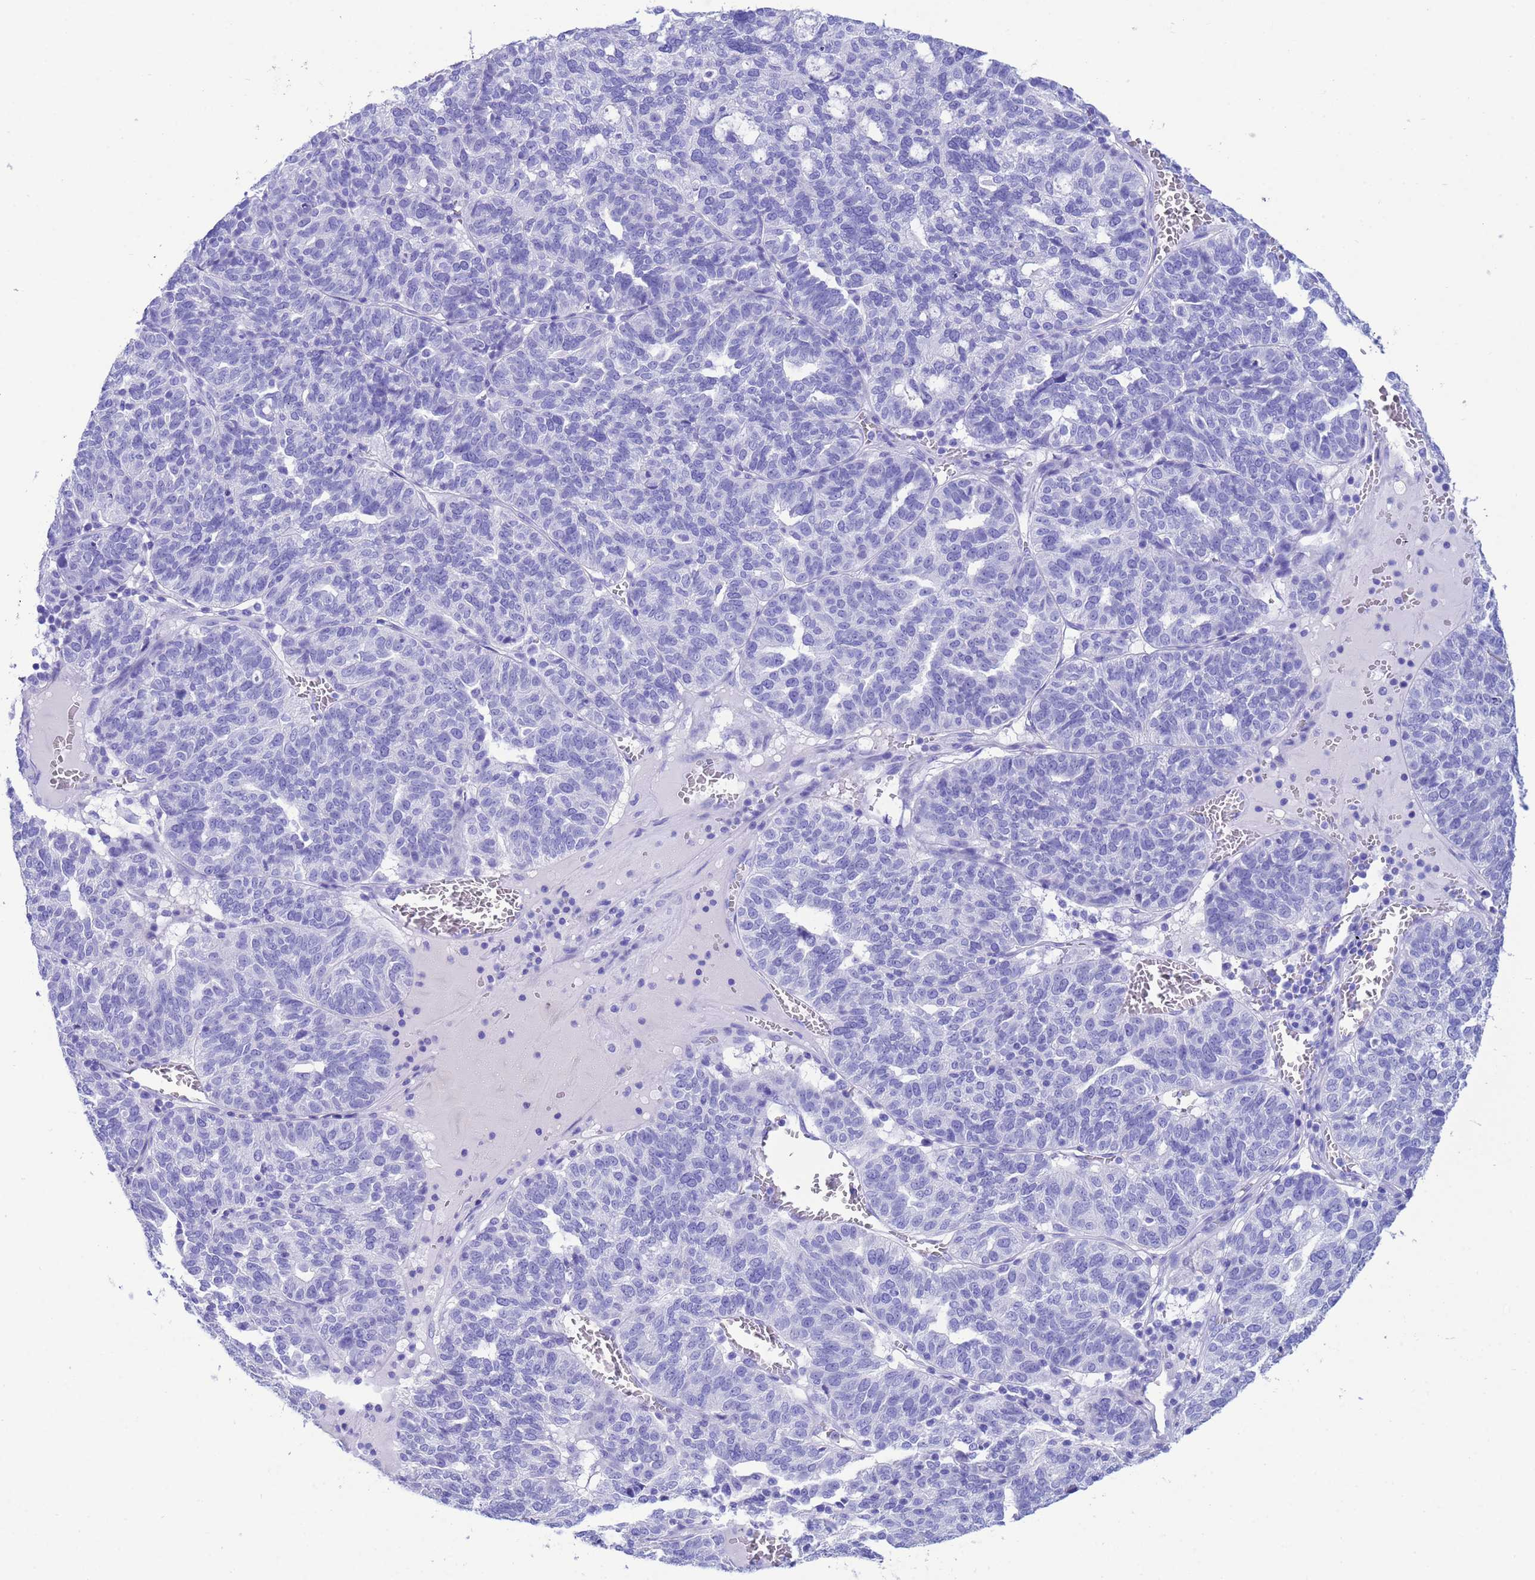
{"staining": {"intensity": "negative", "quantity": "none", "location": "none"}, "tissue": "ovarian cancer", "cell_type": "Tumor cells", "image_type": "cancer", "snomed": [{"axis": "morphology", "description": "Cystadenocarcinoma, serous, NOS"}, {"axis": "topography", "description": "Ovary"}], "caption": "The histopathology image shows no significant staining in tumor cells of ovarian cancer (serous cystadenocarcinoma).", "gene": "AKR1C2", "patient": {"sex": "female", "age": 59}}